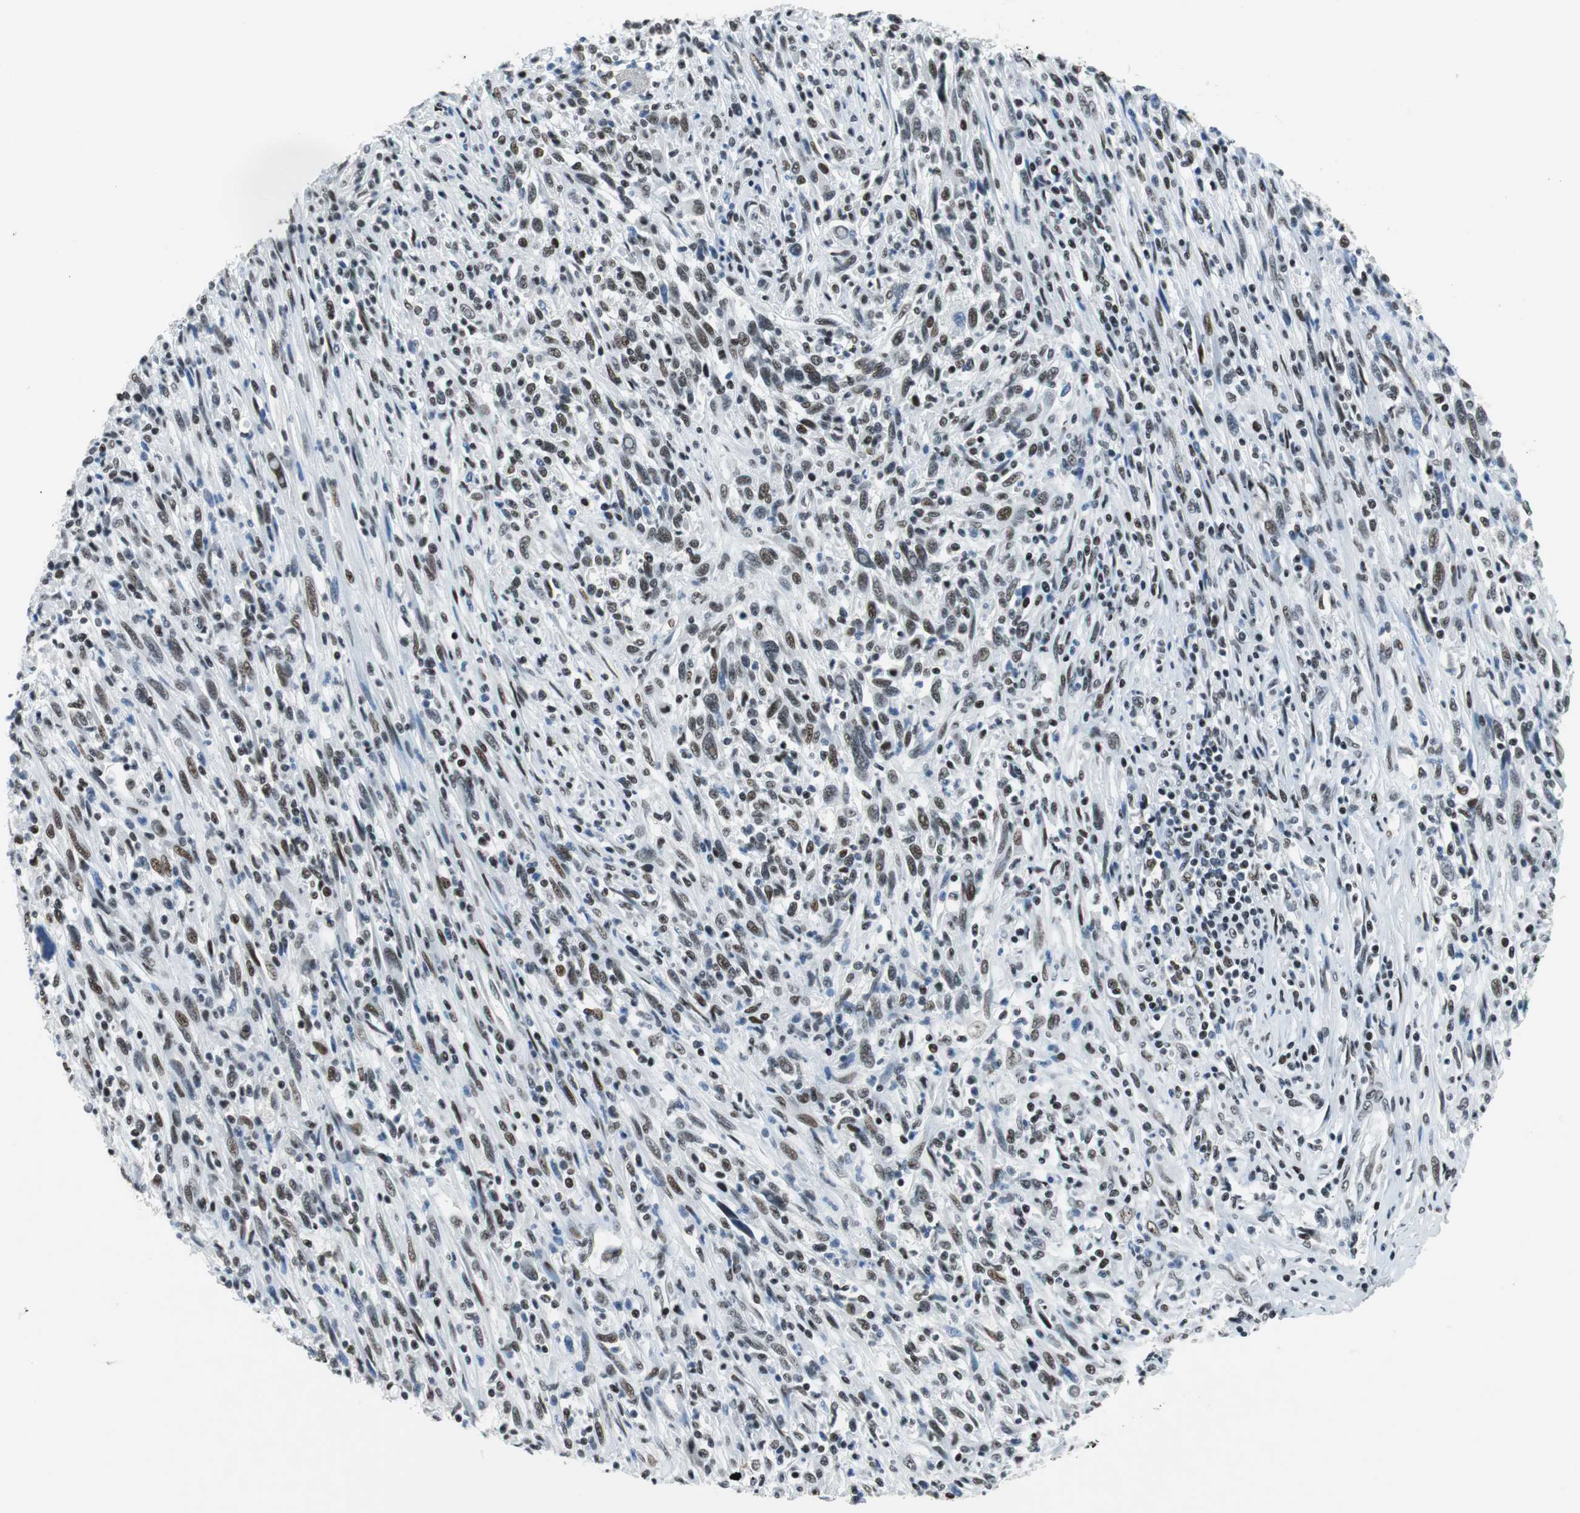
{"staining": {"intensity": "weak", "quantity": "<25%", "location": "nuclear"}, "tissue": "melanoma", "cell_type": "Tumor cells", "image_type": "cancer", "snomed": [{"axis": "morphology", "description": "Malignant melanoma, Metastatic site"}, {"axis": "topography", "description": "Lymph node"}], "caption": "High magnification brightfield microscopy of melanoma stained with DAB (brown) and counterstained with hematoxylin (blue): tumor cells show no significant positivity.", "gene": "HDAC3", "patient": {"sex": "male", "age": 61}}